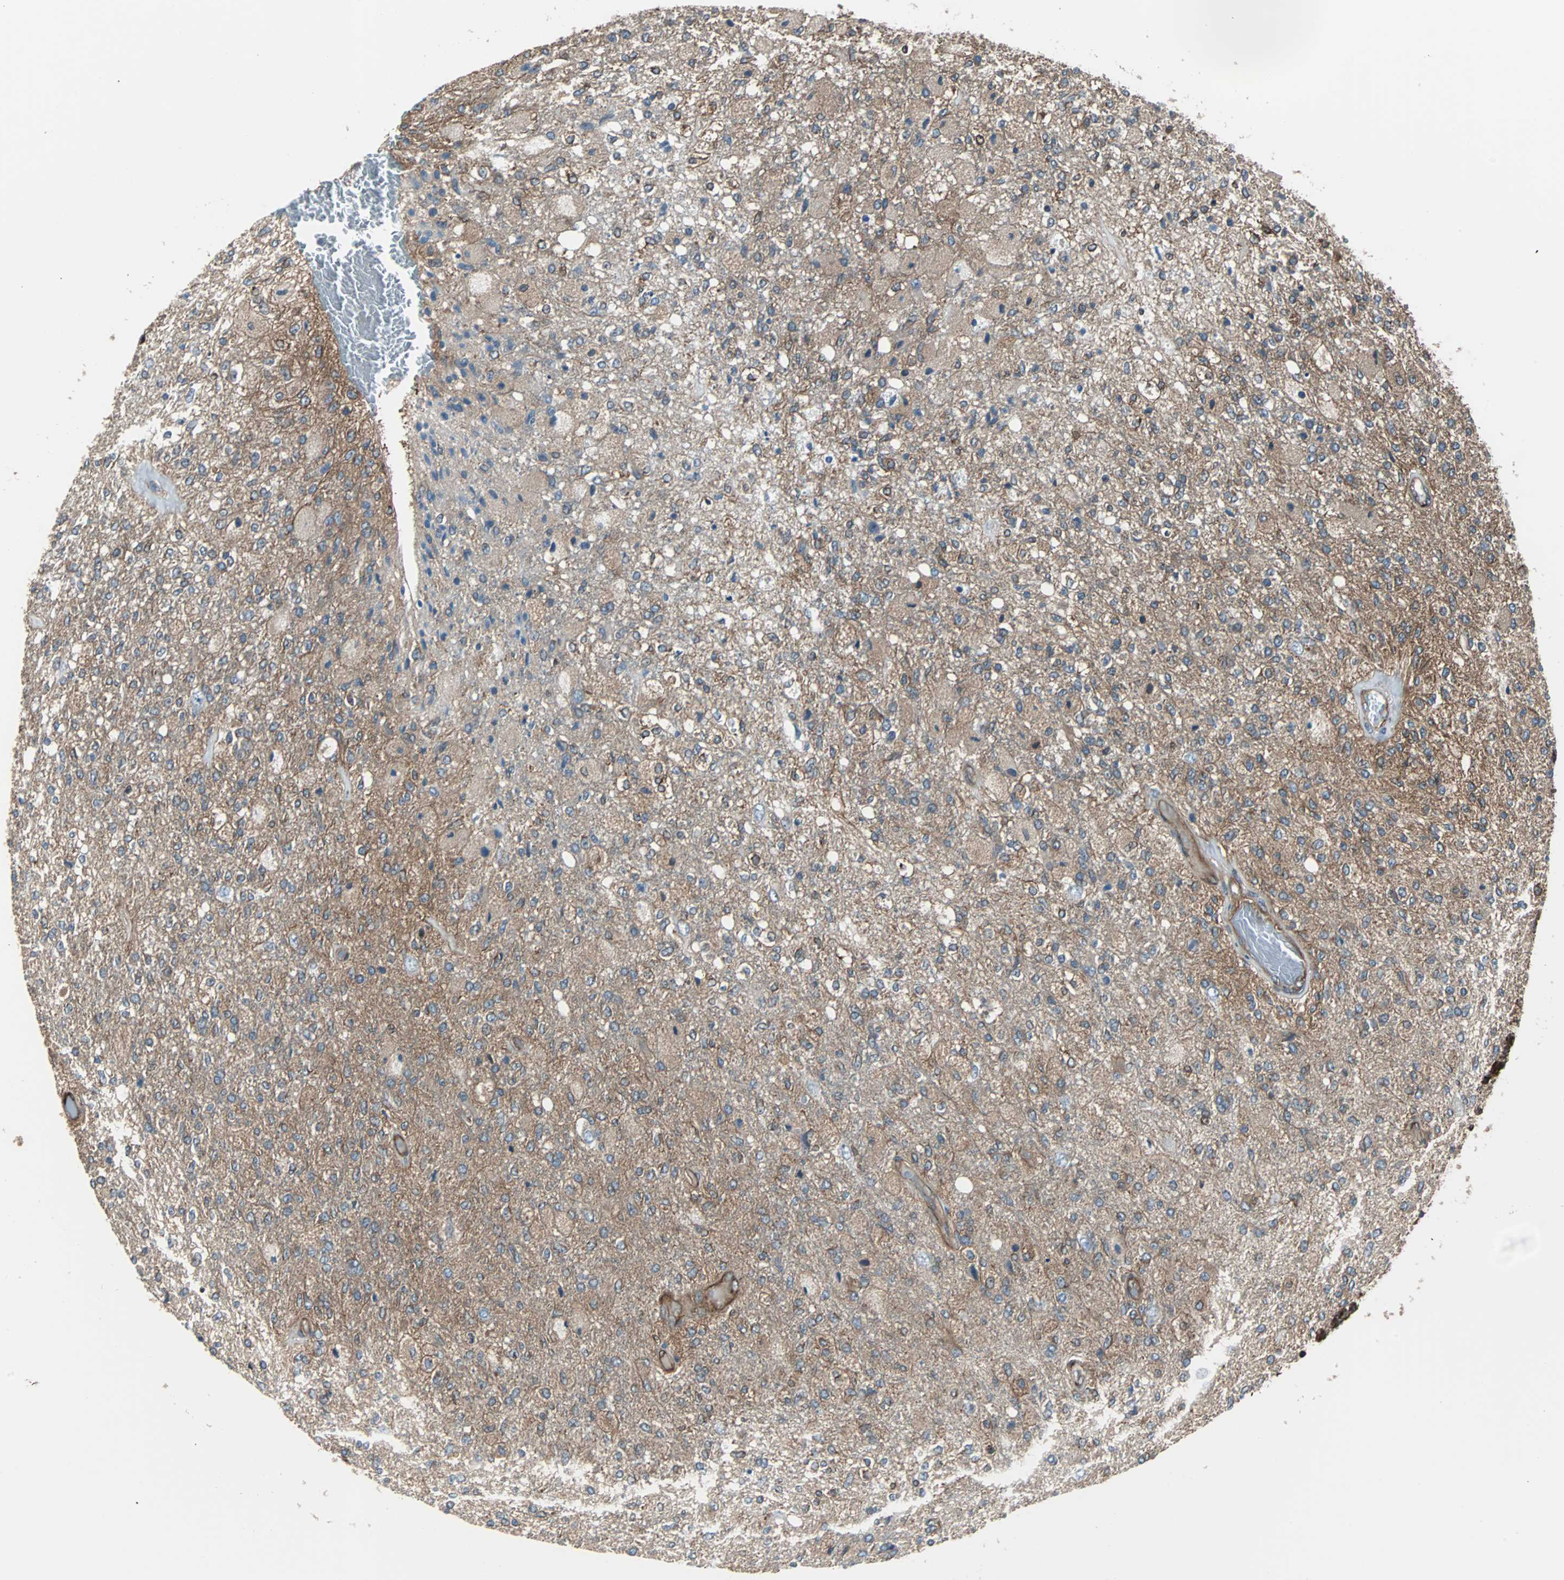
{"staining": {"intensity": "moderate", "quantity": ">75%", "location": "cytoplasmic/membranous"}, "tissue": "glioma", "cell_type": "Tumor cells", "image_type": "cancer", "snomed": [{"axis": "morphology", "description": "Normal tissue, NOS"}, {"axis": "morphology", "description": "Glioma, malignant, High grade"}, {"axis": "topography", "description": "Cerebral cortex"}], "caption": "Immunohistochemistry (IHC) micrograph of human malignant high-grade glioma stained for a protein (brown), which exhibits medium levels of moderate cytoplasmic/membranous expression in about >75% of tumor cells.", "gene": "RELA", "patient": {"sex": "male", "age": 77}}